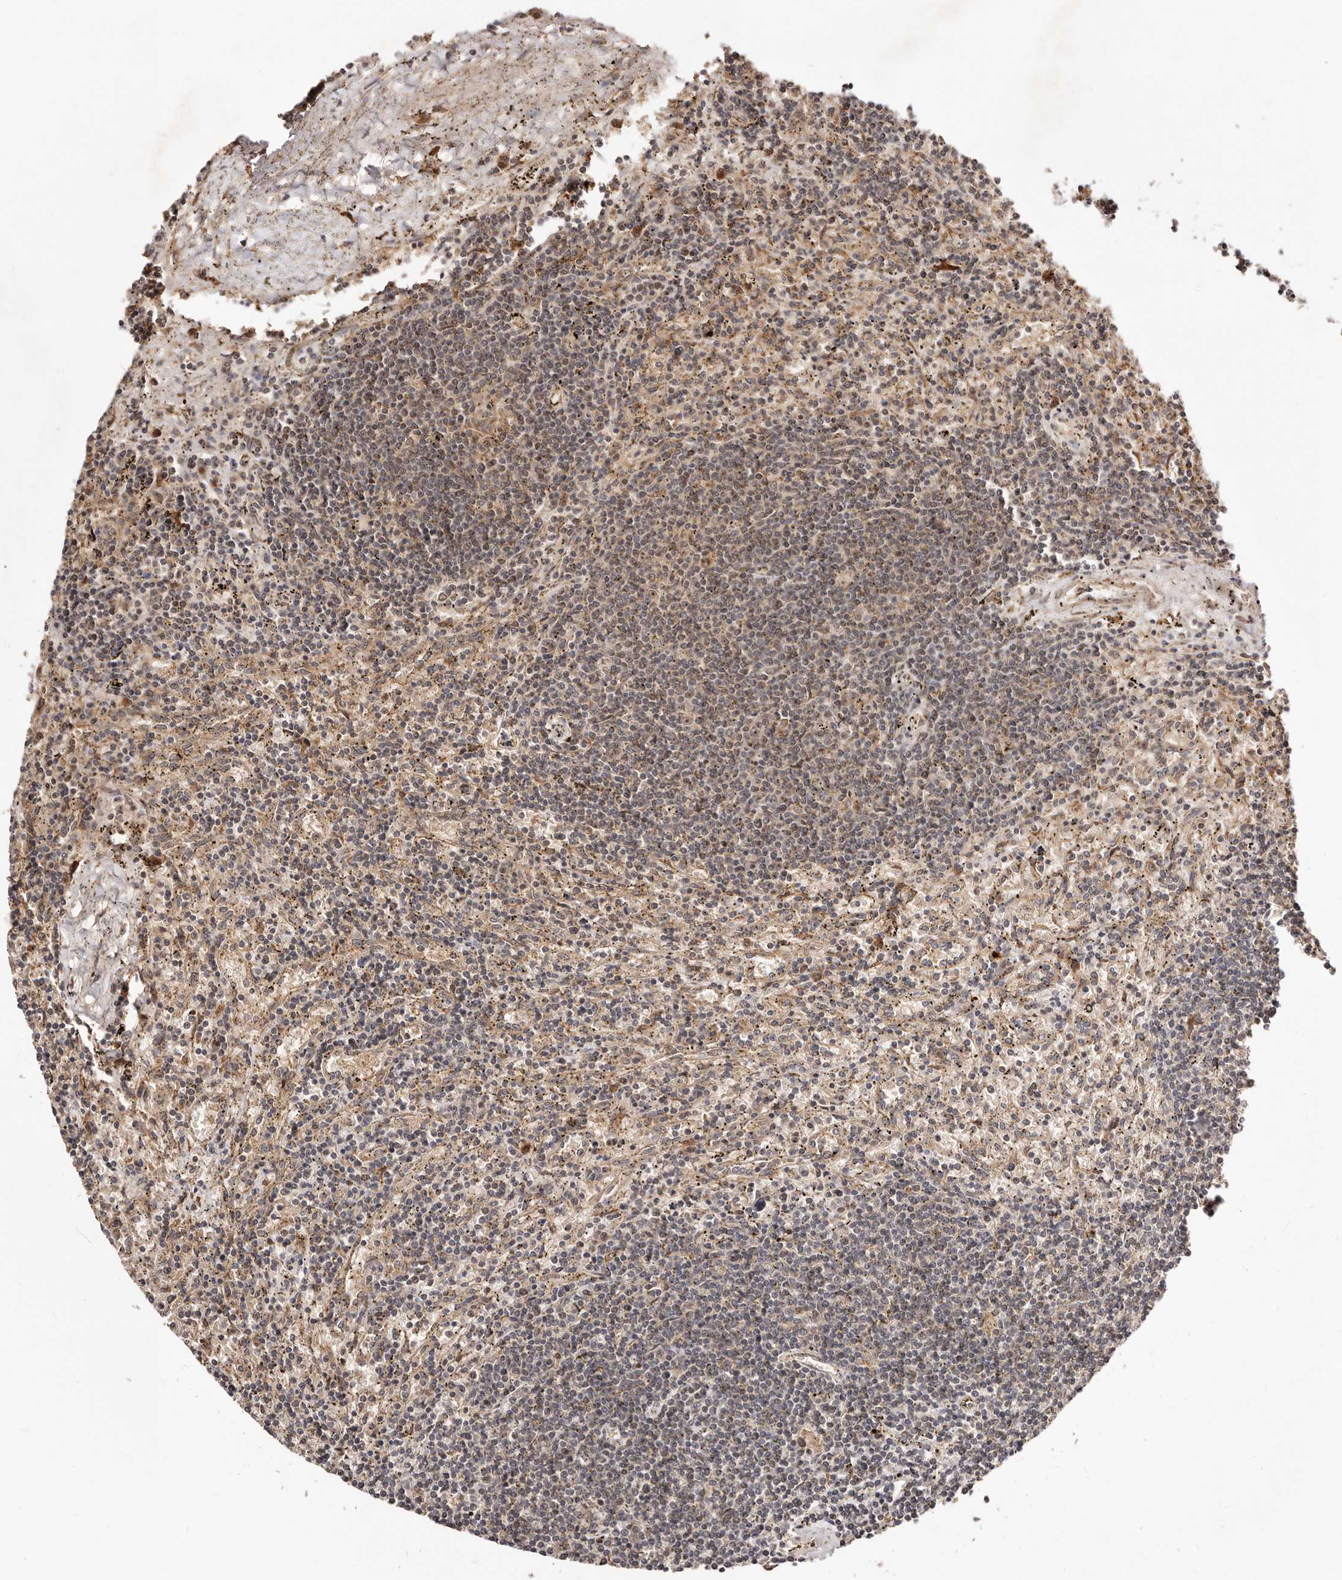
{"staining": {"intensity": "weak", "quantity": "<25%", "location": "nuclear"}, "tissue": "lymphoma", "cell_type": "Tumor cells", "image_type": "cancer", "snomed": [{"axis": "morphology", "description": "Malignant lymphoma, non-Hodgkin's type, Low grade"}, {"axis": "topography", "description": "Spleen"}], "caption": "This is a histopathology image of IHC staining of low-grade malignant lymphoma, non-Hodgkin's type, which shows no expression in tumor cells.", "gene": "APOL6", "patient": {"sex": "male", "age": 76}}